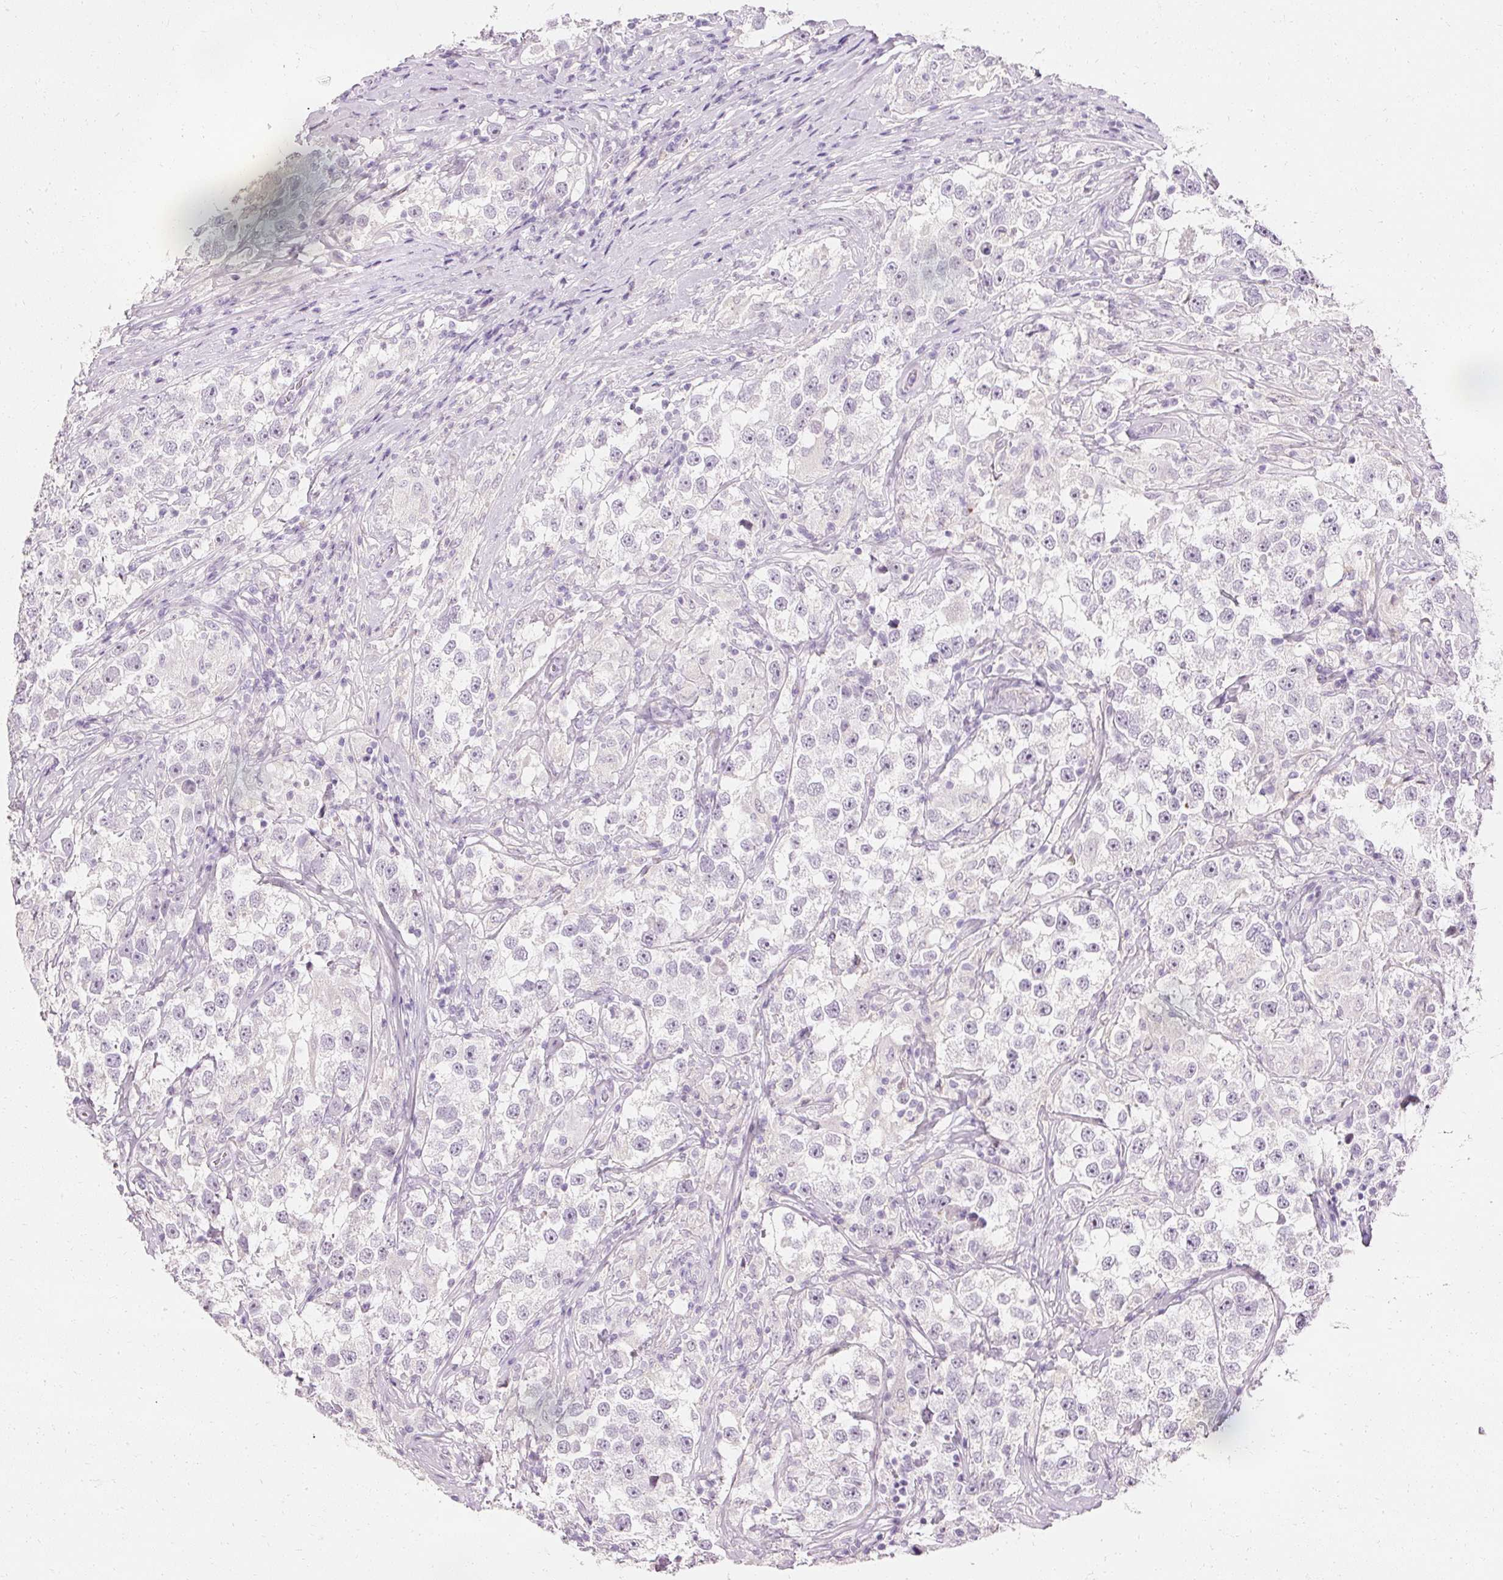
{"staining": {"intensity": "negative", "quantity": "none", "location": "none"}, "tissue": "testis cancer", "cell_type": "Tumor cells", "image_type": "cancer", "snomed": [{"axis": "morphology", "description": "Seminoma, NOS"}, {"axis": "topography", "description": "Testis"}], "caption": "Immunohistochemistry (IHC) micrograph of neoplastic tissue: human testis cancer stained with DAB (3,3'-diaminobenzidine) exhibits no significant protein staining in tumor cells.", "gene": "ELAVL3", "patient": {"sex": "male", "age": 46}}